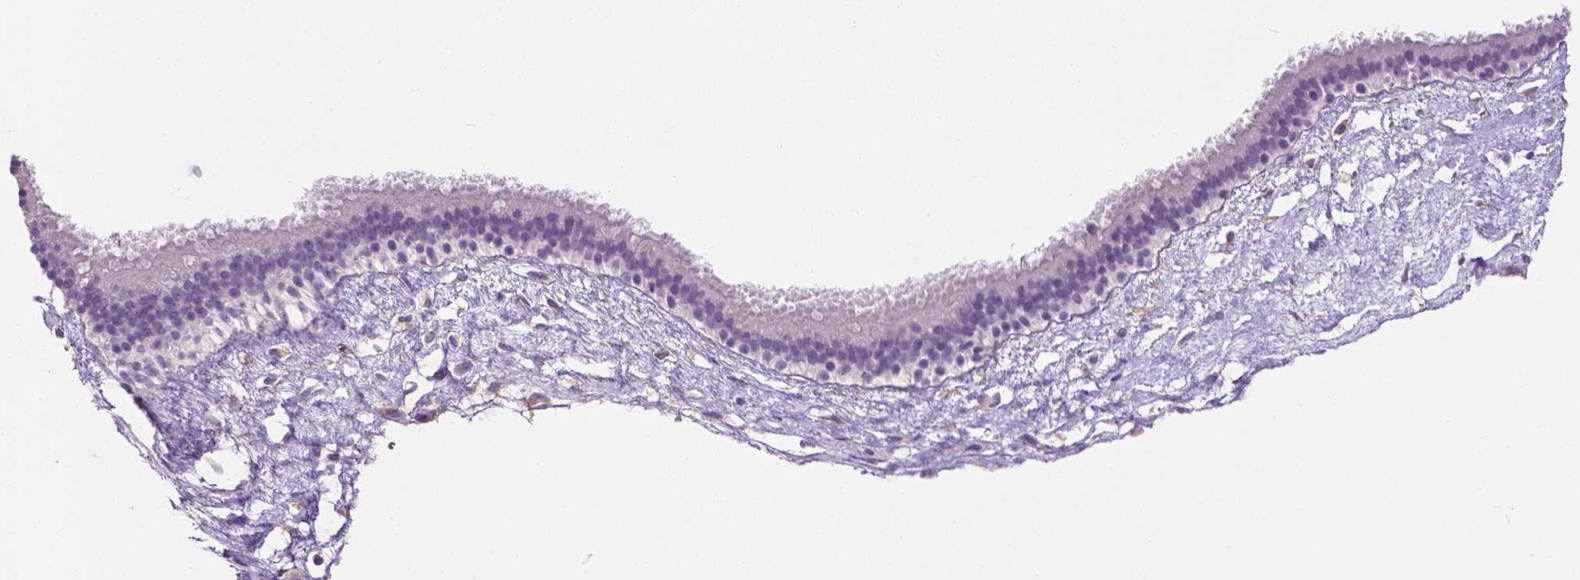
{"staining": {"intensity": "negative", "quantity": "none", "location": "none"}, "tissue": "nasopharynx", "cell_type": "Respiratory epithelial cells", "image_type": "normal", "snomed": [{"axis": "morphology", "description": "Normal tissue, NOS"}, {"axis": "topography", "description": "Nasopharynx"}], "caption": "An image of nasopharynx stained for a protein demonstrates no brown staining in respiratory epithelial cells. (Brightfield microscopy of DAB IHC at high magnification).", "gene": "KRT73", "patient": {"sex": "male", "age": 24}}